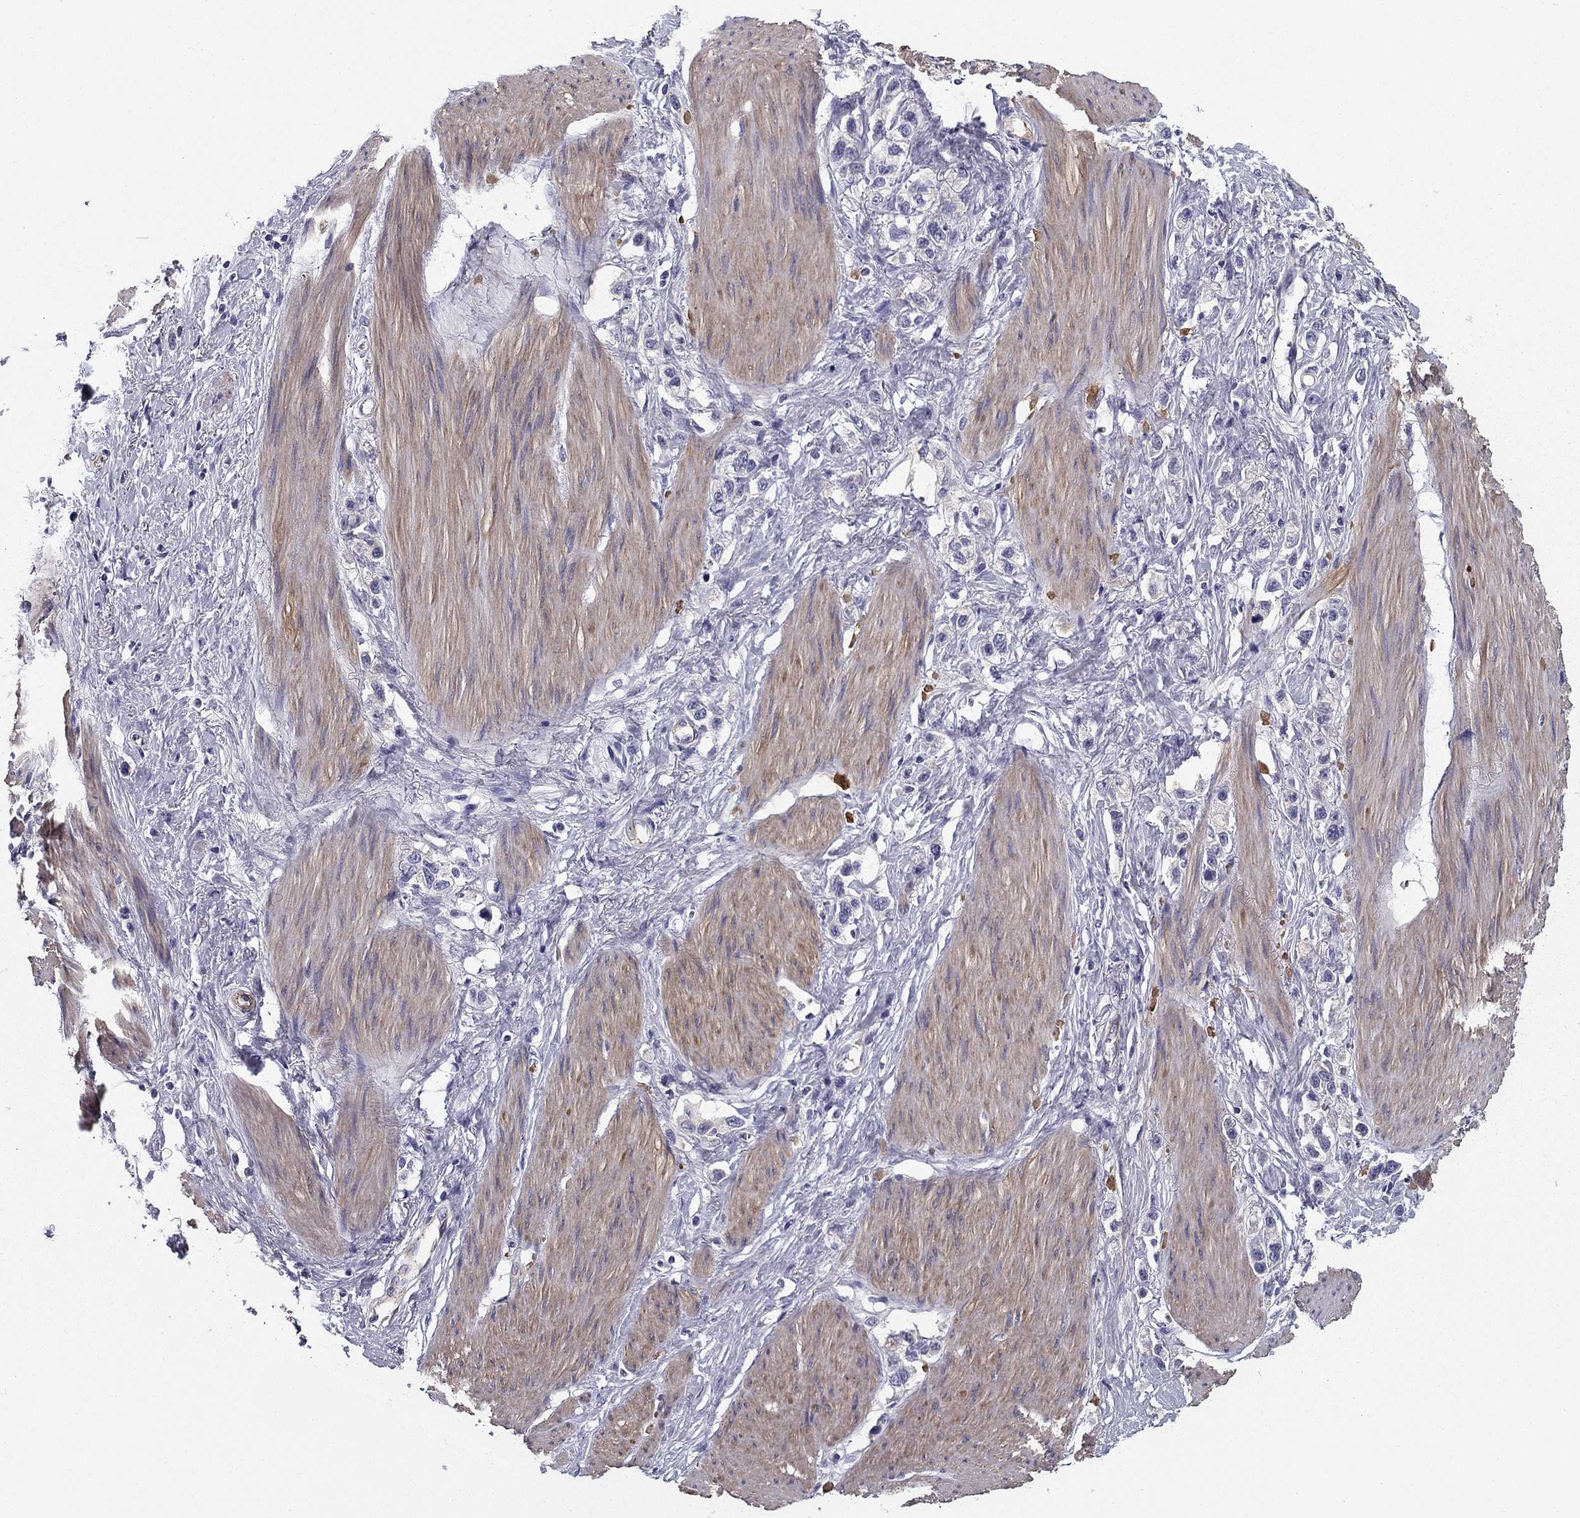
{"staining": {"intensity": "negative", "quantity": "none", "location": "none"}, "tissue": "stomach cancer", "cell_type": "Tumor cells", "image_type": "cancer", "snomed": [{"axis": "morphology", "description": "Normal tissue, NOS"}, {"axis": "morphology", "description": "Adenocarcinoma, NOS"}, {"axis": "morphology", "description": "Adenocarcinoma, High grade"}, {"axis": "topography", "description": "Stomach, upper"}, {"axis": "topography", "description": "Stomach"}], "caption": "Immunohistochemistry photomicrograph of neoplastic tissue: human adenocarcinoma (high-grade) (stomach) stained with DAB exhibits no significant protein staining in tumor cells.", "gene": "FLNC", "patient": {"sex": "female", "age": 65}}